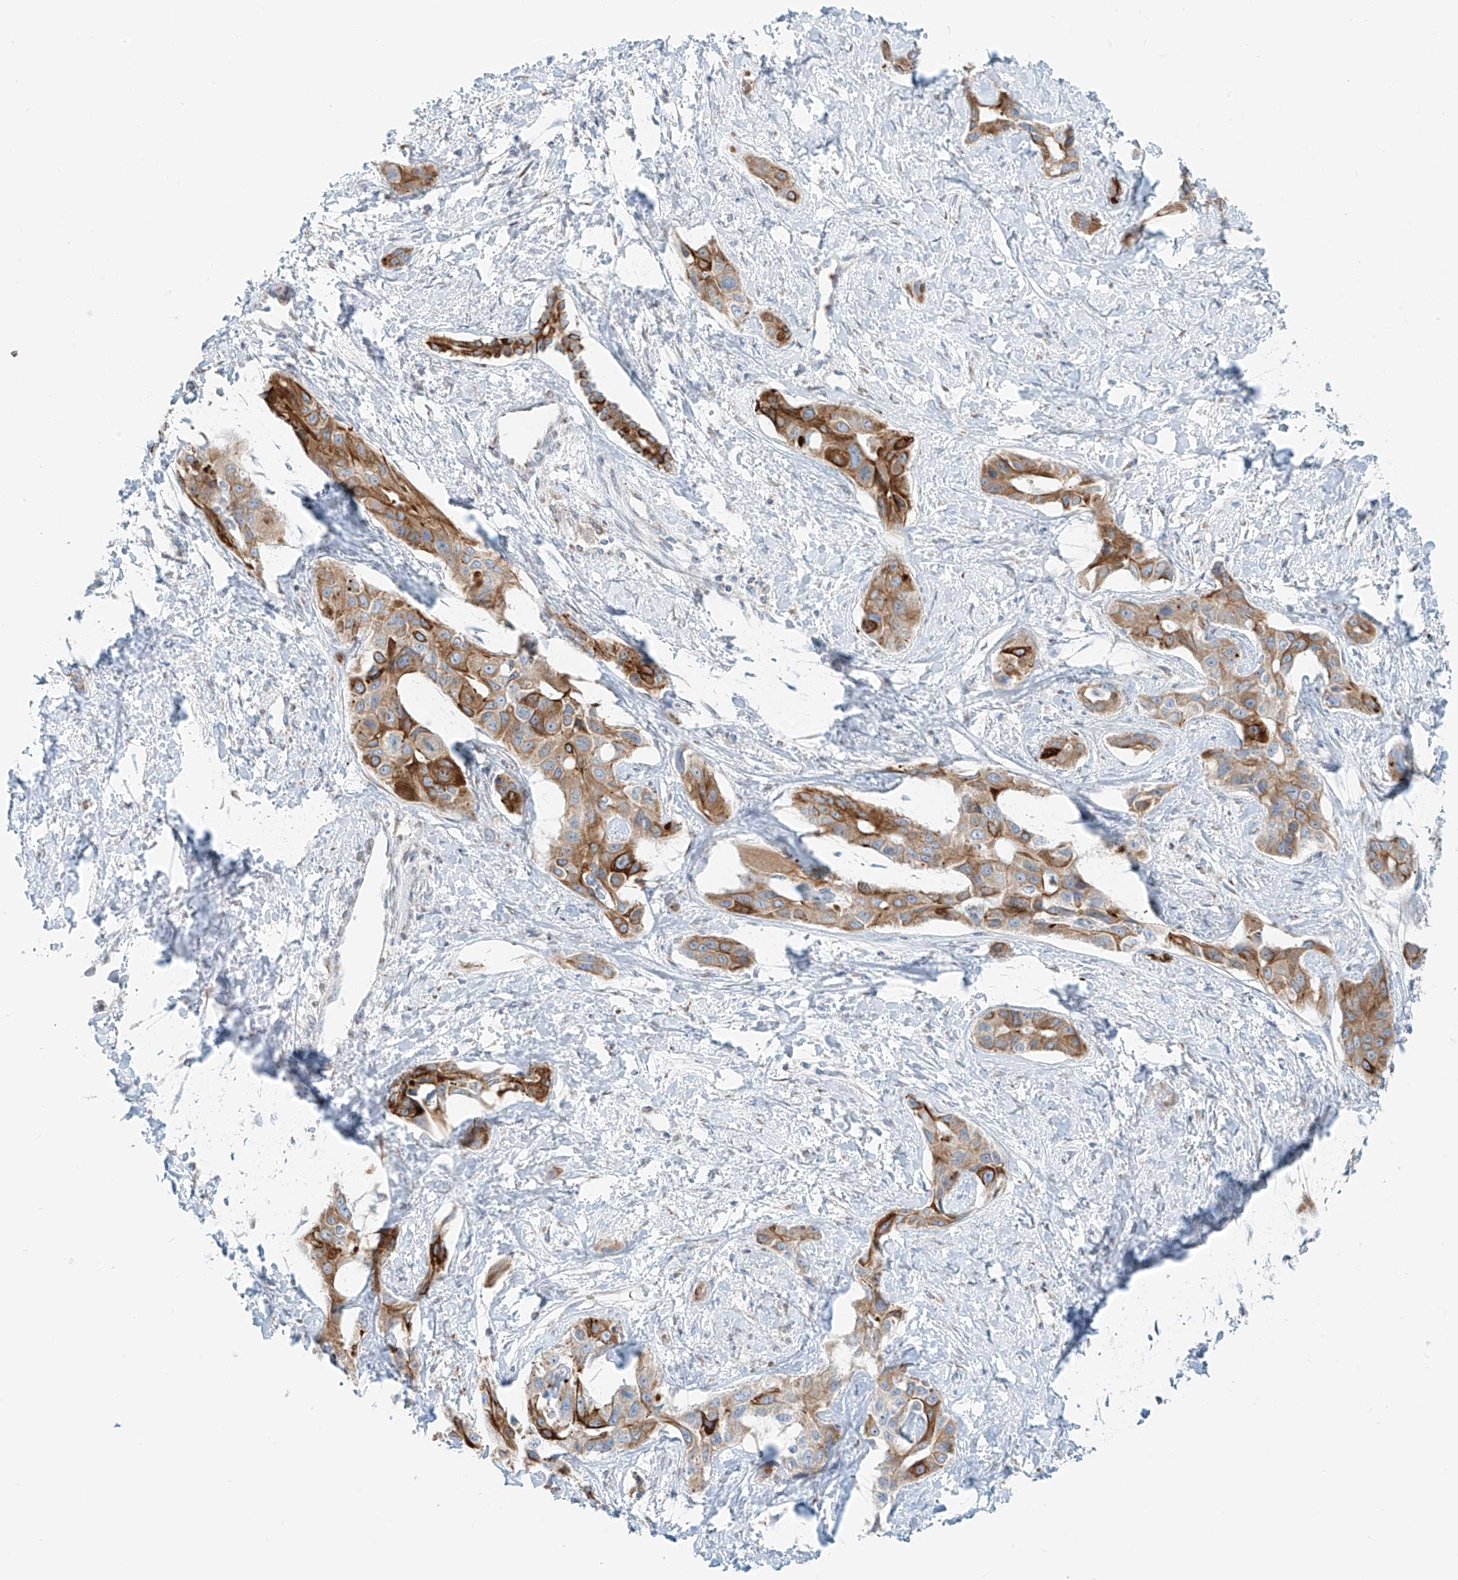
{"staining": {"intensity": "strong", "quantity": "25%-75%", "location": "cytoplasmic/membranous"}, "tissue": "liver cancer", "cell_type": "Tumor cells", "image_type": "cancer", "snomed": [{"axis": "morphology", "description": "Cholangiocarcinoma"}, {"axis": "topography", "description": "Liver"}], "caption": "Liver cancer was stained to show a protein in brown. There is high levels of strong cytoplasmic/membranous expression in approximately 25%-75% of tumor cells. (brown staining indicates protein expression, while blue staining denotes nuclei).", "gene": "EIPR1", "patient": {"sex": "male", "age": 59}}